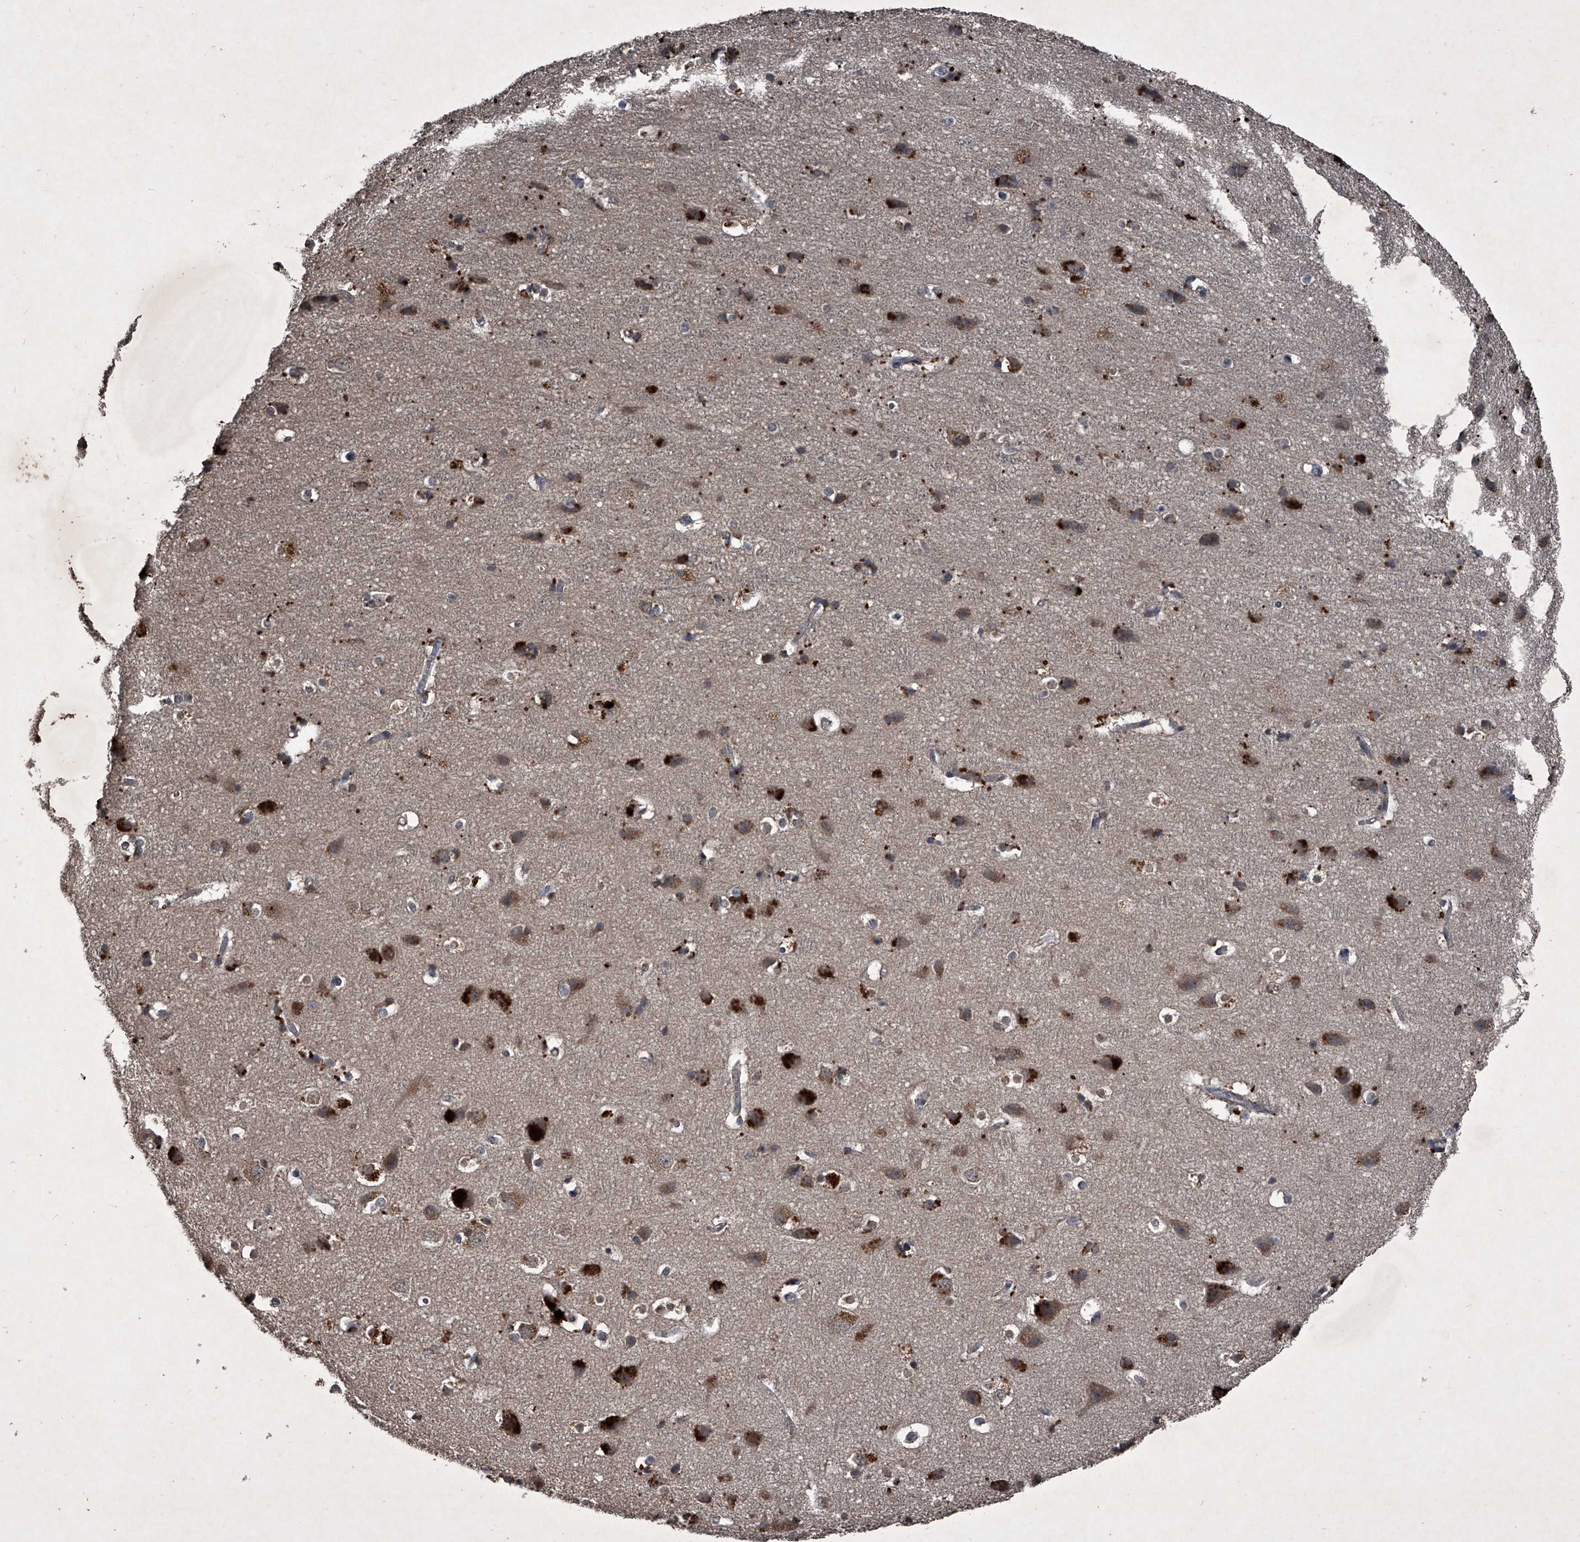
{"staining": {"intensity": "negative", "quantity": "none", "location": "none"}, "tissue": "cerebral cortex", "cell_type": "Endothelial cells", "image_type": "normal", "snomed": [{"axis": "morphology", "description": "Normal tissue, NOS"}, {"axis": "topography", "description": "Cerebral cortex"}], "caption": "IHC micrograph of benign cerebral cortex stained for a protein (brown), which displays no expression in endothelial cells.", "gene": "MAPKAP1", "patient": {"sex": "male", "age": 54}}